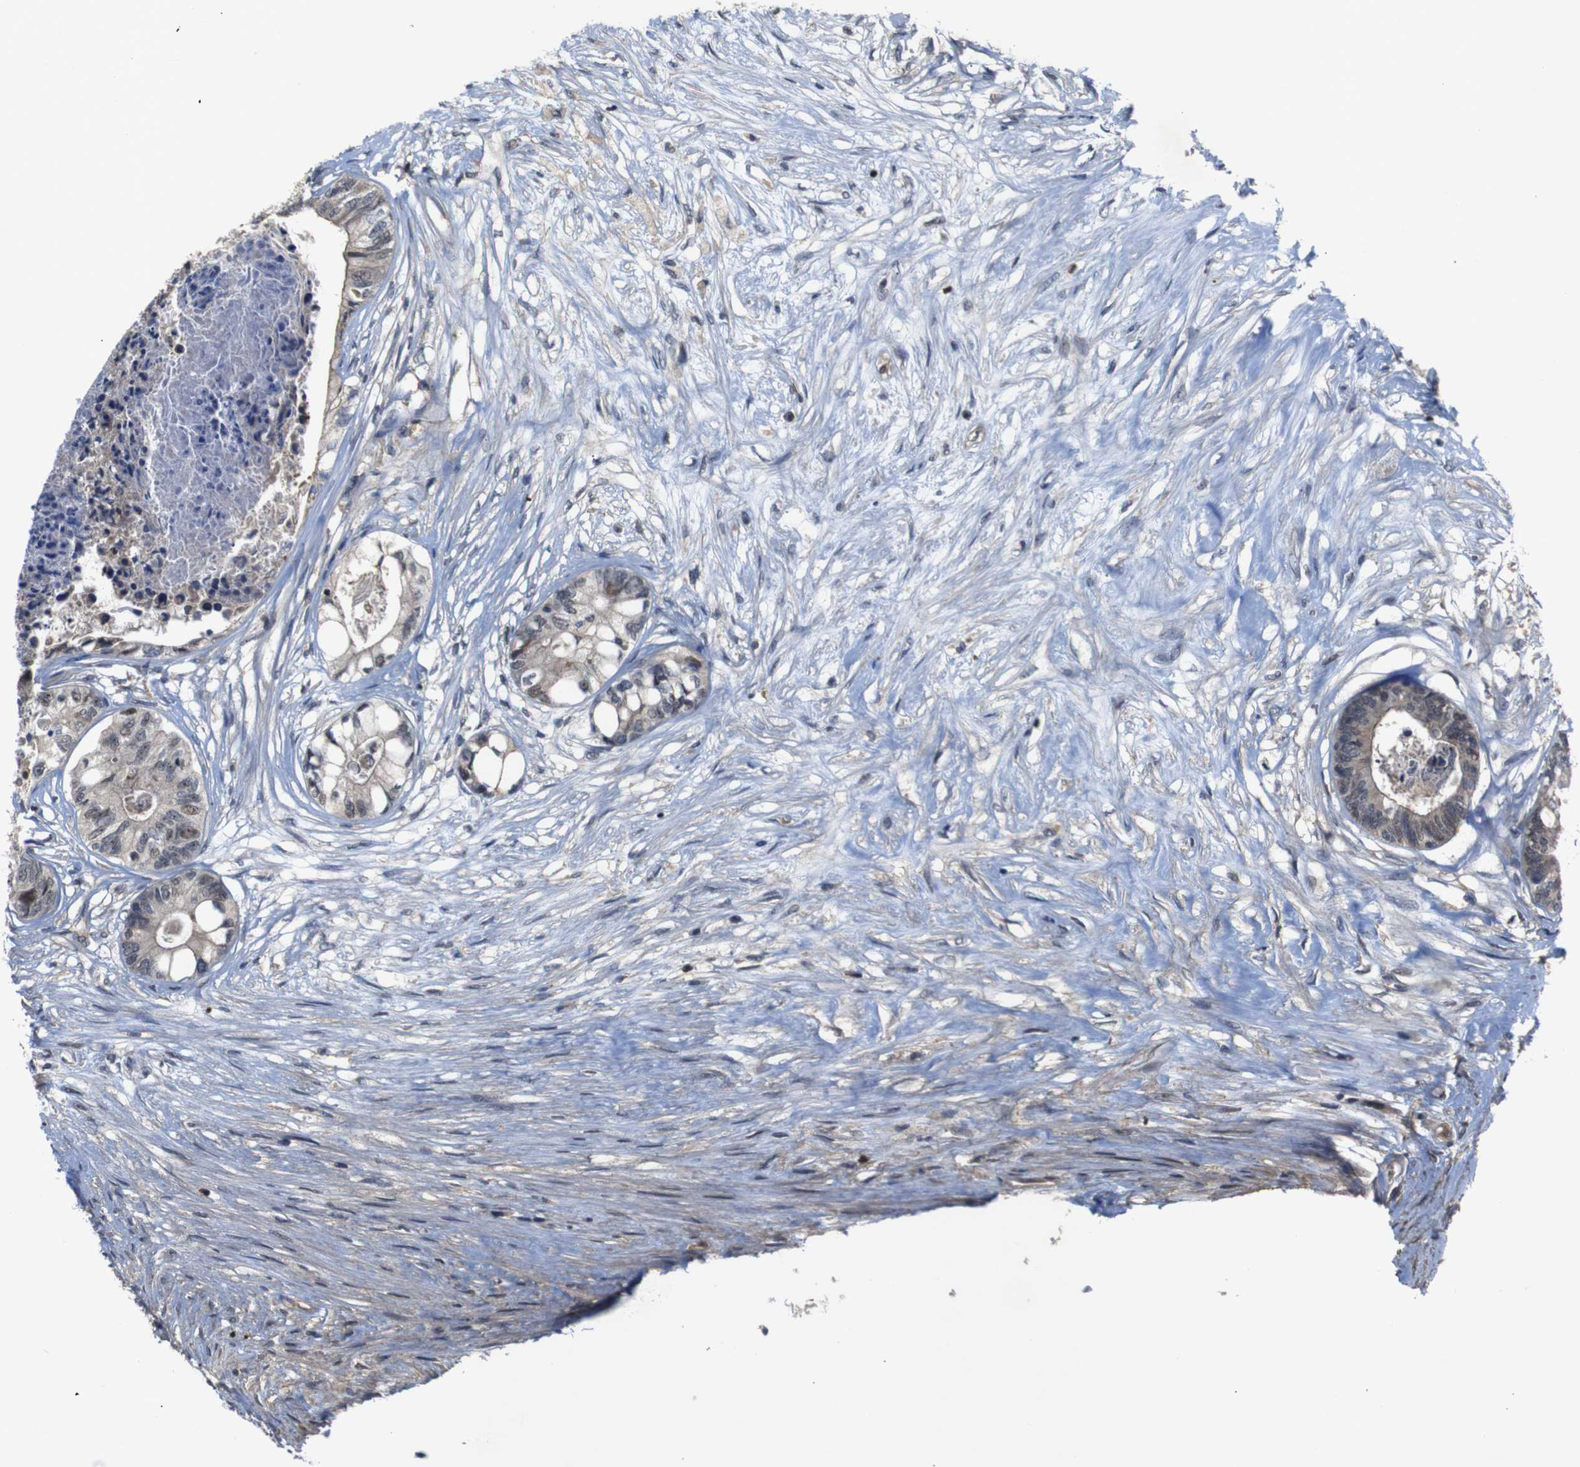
{"staining": {"intensity": "weak", "quantity": ">75%", "location": "cytoplasmic/membranous"}, "tissue": "colorectal cancer", "cell_type": "Tumor cells", "image_type": "cancer", "snomed": [{"axis": "morphology", "description": "Adenocarcinoma, NOS"}, {"axis": "topography", "description": "Rectum"}], "caption": "An IHC micrograph of tumor tissue is shown. Protein staining in brown labels weak cytoplasmic/membranous positivity in colorectal cancer within tumor cells. (IHC, brightfield microscopy, high magnification).", "gene": "BRWD3", "patient": {"sex": "male", "age": 63}}